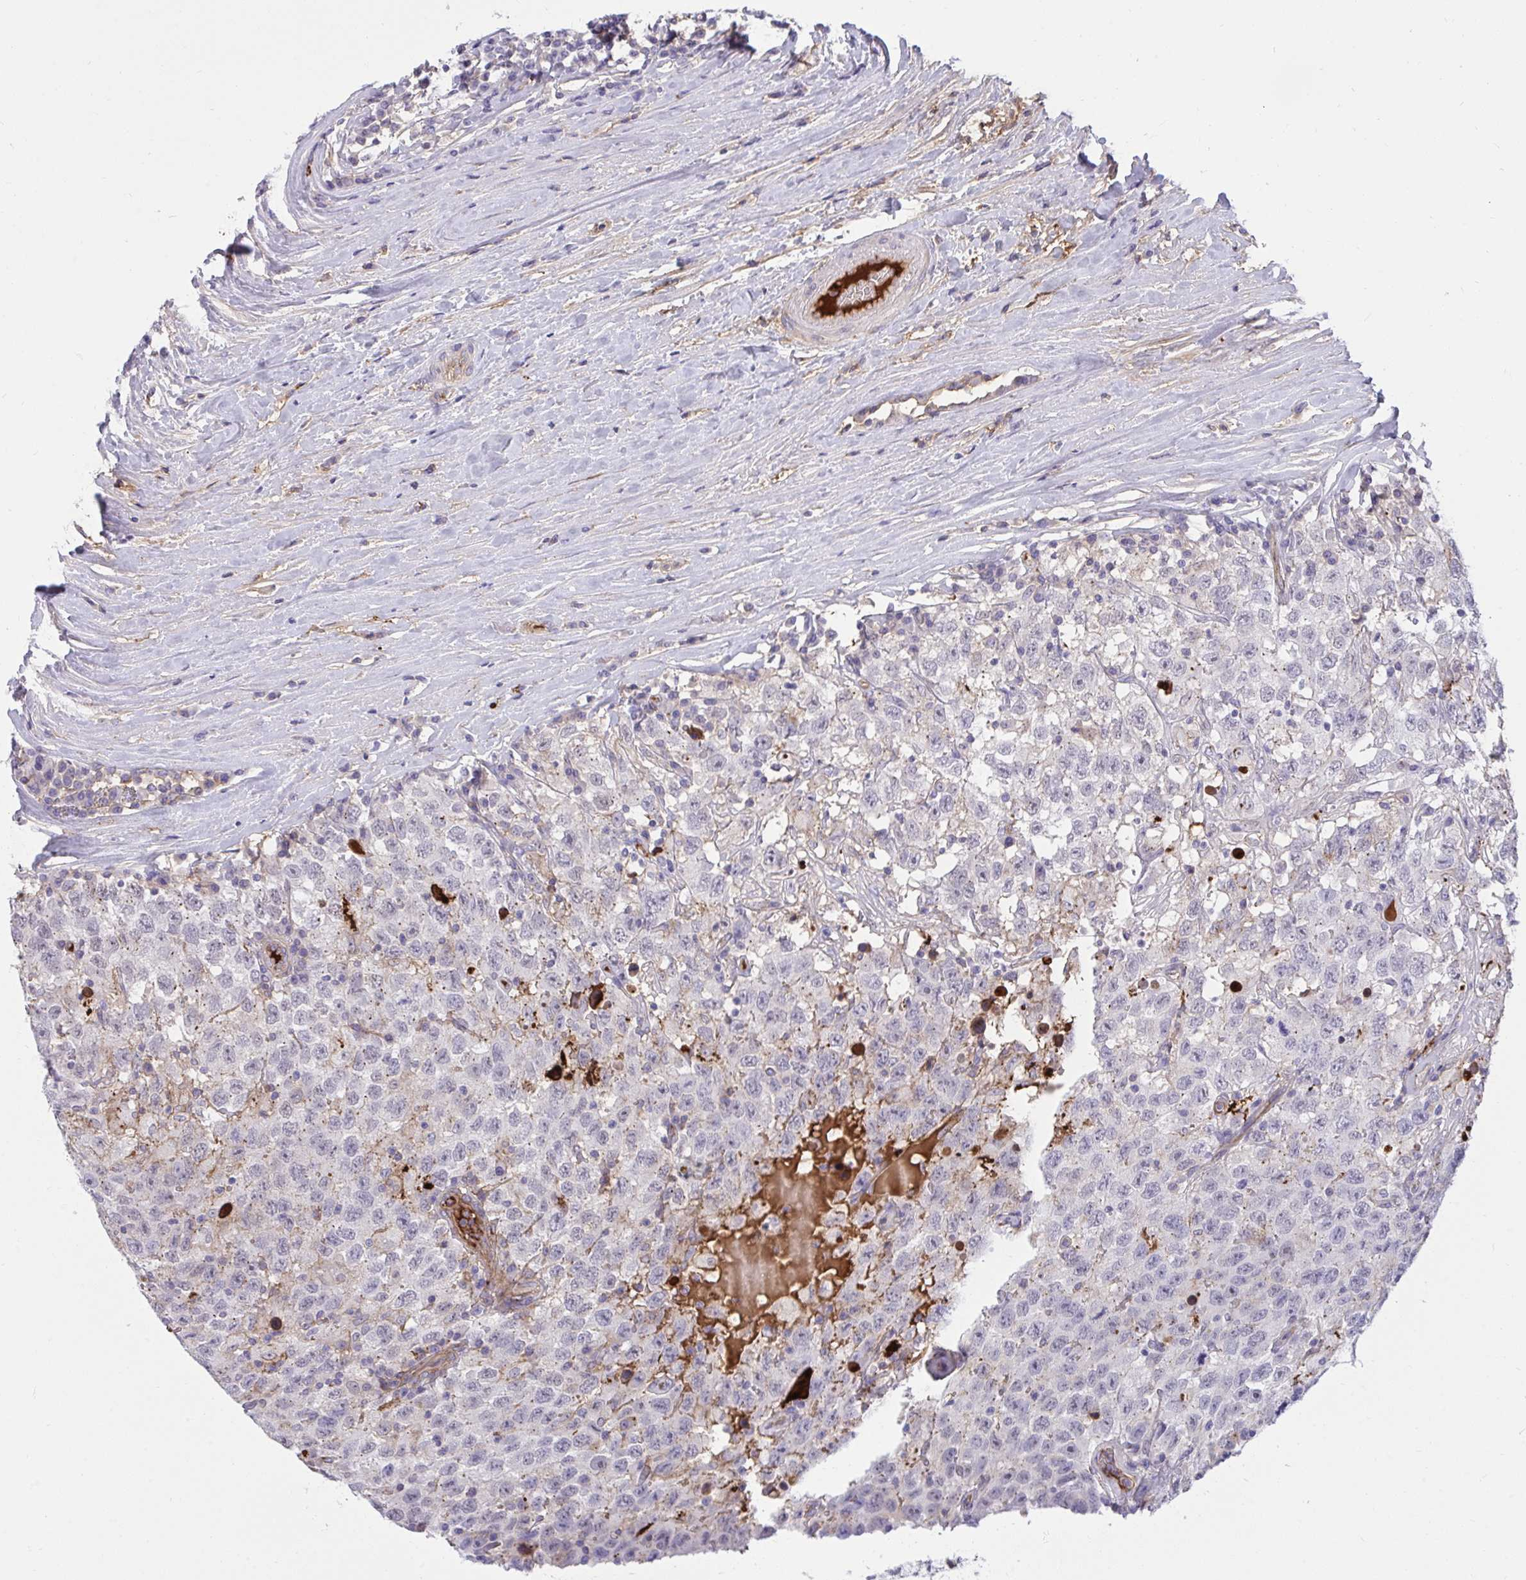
{"staining": {"intensity": "negative", "quantity": "none", "location": "none"}, "tissue": "testis cancer", "cell_type": "Tumor cells", "image_type": "cancer", "snomed": [{"axis": "morphology", "description": "Seminoma, NOS"}, {"axis": "topography", "description": "Testis"}], "caption": "Immunohistochemistry (IHC) image of neoplastic tissue: testis cancer (seminoma) stained with DAB (3,3'-diaminobenzidine) displays no significant protein staining in tumor cells. (DAB (3,3'-diaminobenzidine) immunohistochemistry (IHC) visualized using brightfield microscopy, high magnification).", "gene": "F2", "patient": {"sex": "male", "age": 41}}